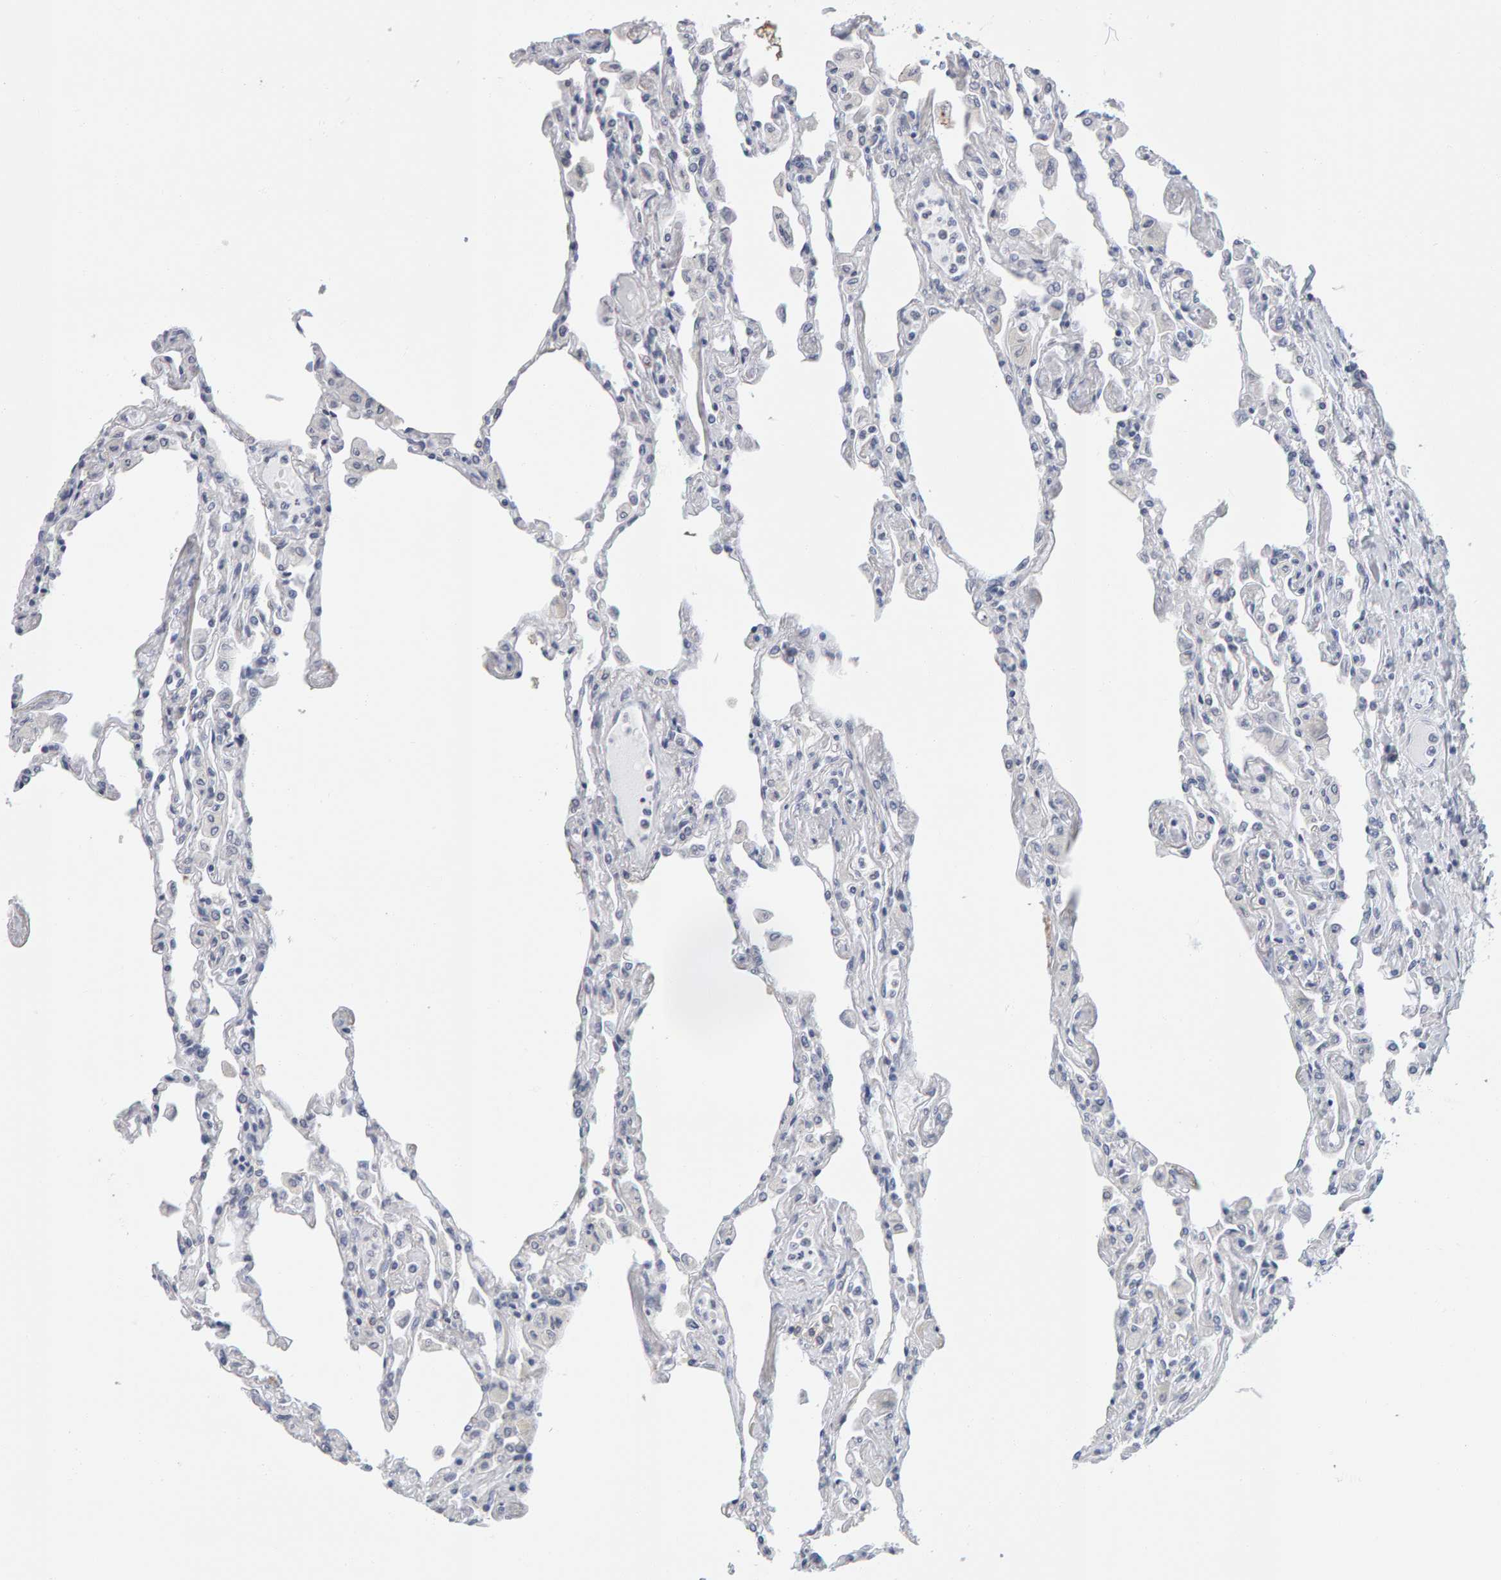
{"staining": {"intensity": "negative", "quantity": "none", "location": "none"}, "tissue": "lung", "cell_type": "Alveolar cells", "image_type": "normal", "snomed": [{"axis": "morphology", "description": "Normal tissue, NOS"}, {"axis": "topography", "description": "Bronchus"}, {"axis": "topography", "description": "Lung"}], "caption": "This is an immunohistochemistry histopathology image of benign human lung. There is no positivity in alveolar cells.", "gene": "CTH", "patient": {"sex": "female", "age": 49}}